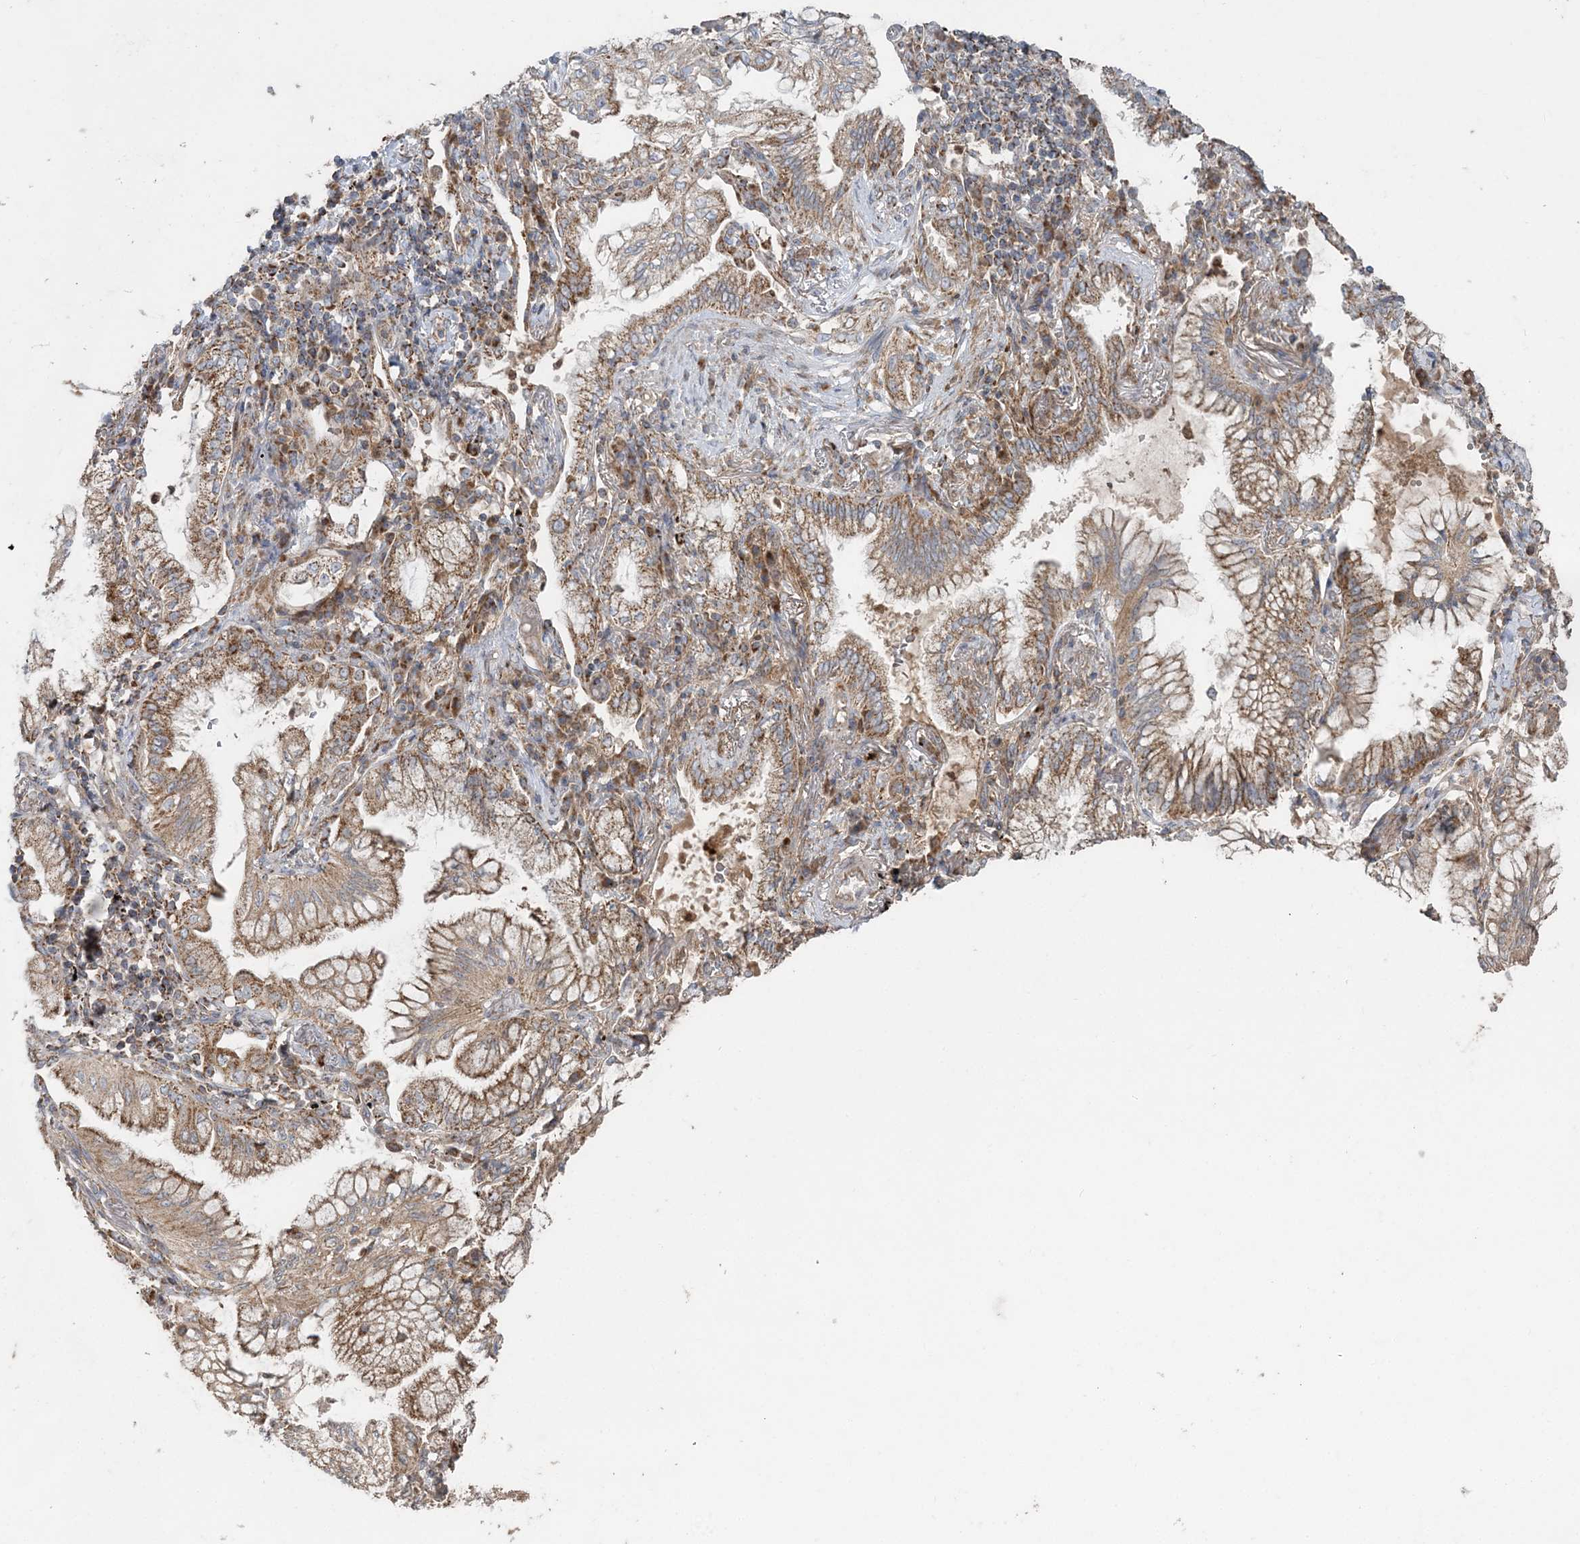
{"staining": {"intensity": "moderate", "quantity": ">75%", "location": "cytoplasmic/membranous"}, "tissue": "lung cancer", "cell_type": "Tumor cells", "image_type": "cancer", "snomed": [{"axis": "morphology", "description": "Adenocarcinoma, NOS"}, {"axis": "topography", "description": "Lung"}], "caption": "Human lung cancer (adenocarcinoma) stained with a protein marker displays moderate staining in tumor cells.", "gene": "LRPPRC", "patient": {"sex": "female", "age": 70}}